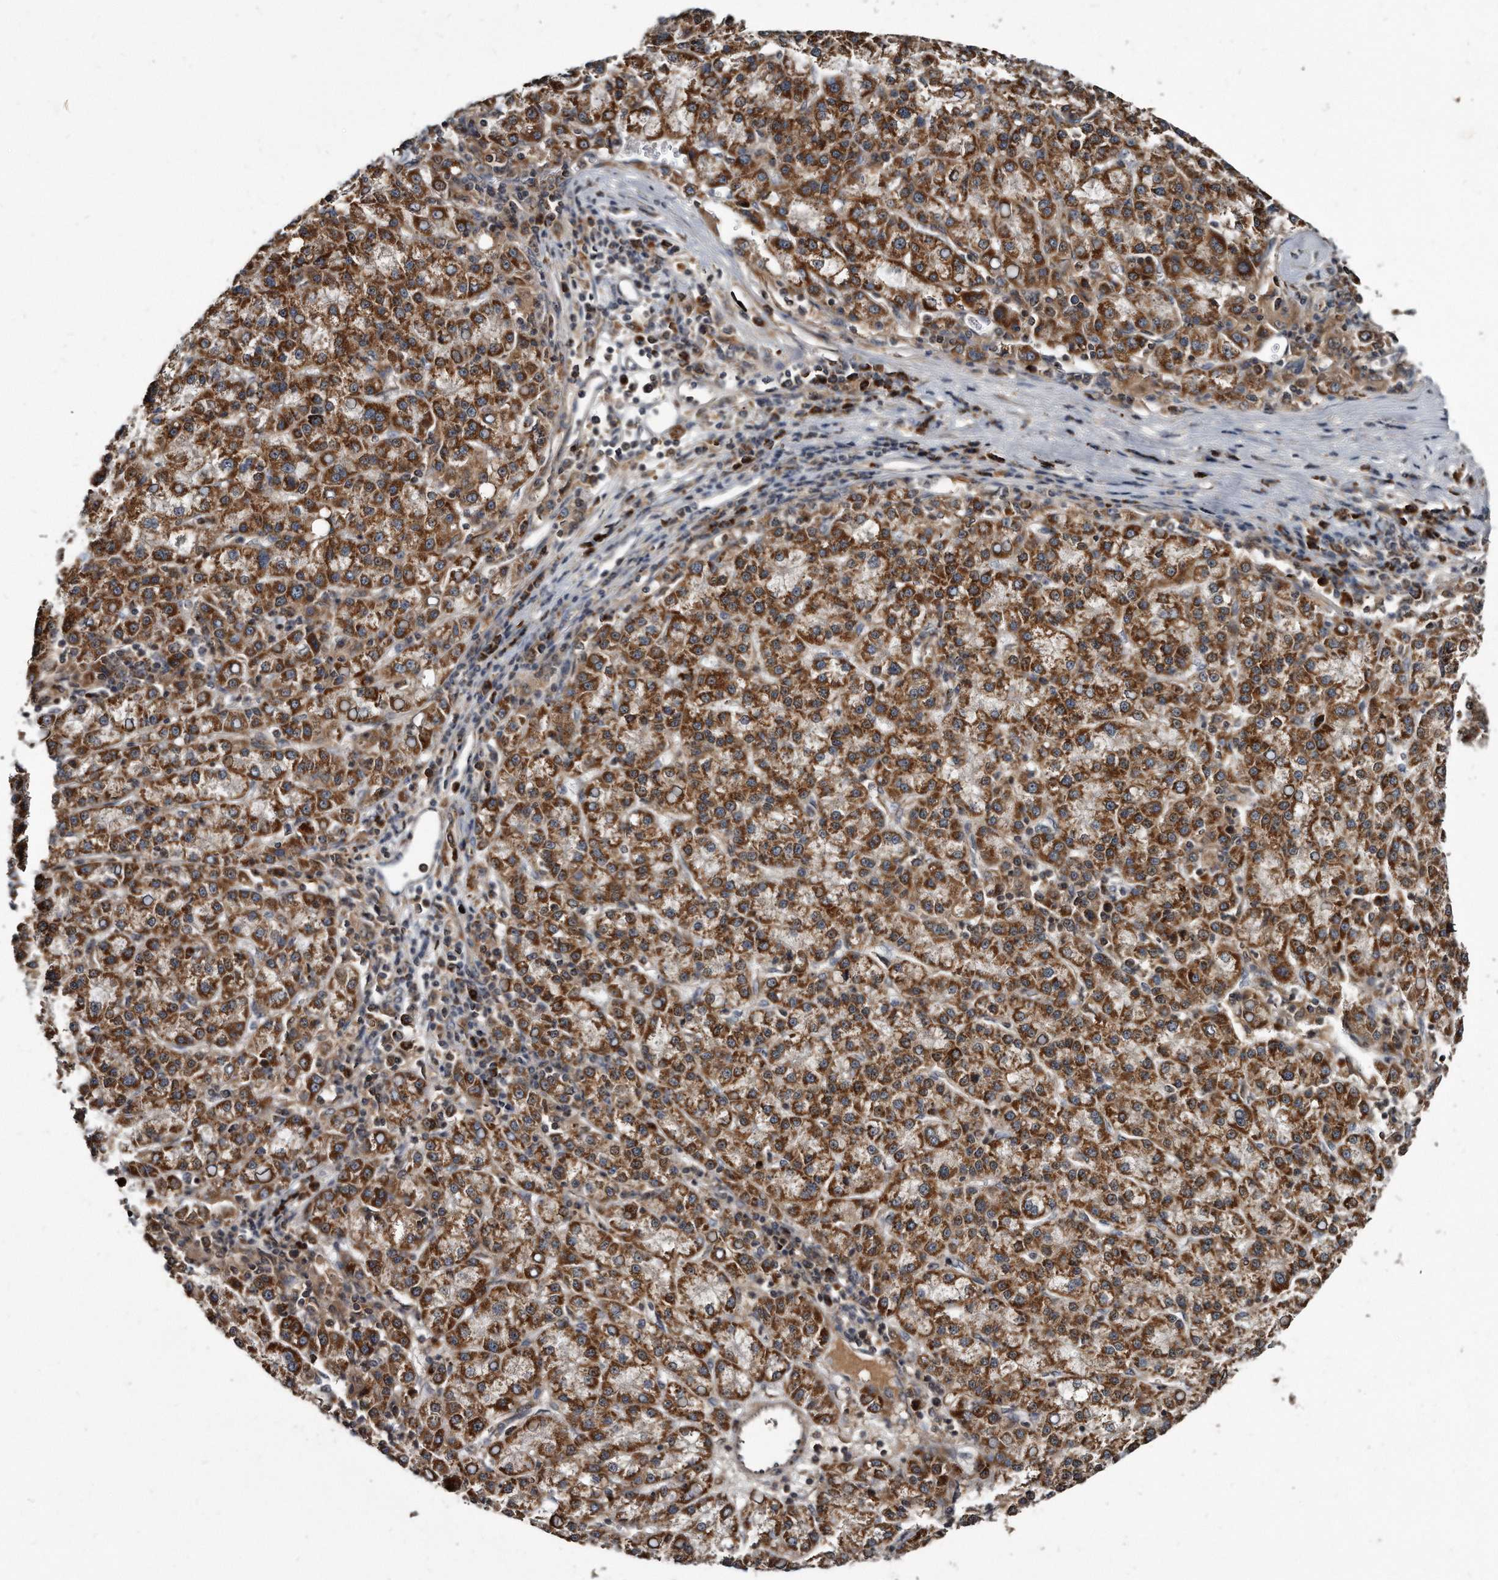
{"staining": {"intensity": "moderate", "quantity": ">75%", "location": "cytoplasmic/membranous"}, "tissue": "liver cancer", "cell_type": "Tumor cells", "image_type": "cancer", "snomed": [{"axis": "morphology", "description": "Carcinoma, Hepatocellular, NOS"}, {"axis": "topography", "description": "Liver"}], "caption": "Immunohistochemical staining of human liver hepatocellular carcinoma demonstrates moderate cytoplasmic/membranous protein staining in about >75% of tumor cells.", "gene": "FAM136A", "patient": {"sex": "female", "age": 58}}